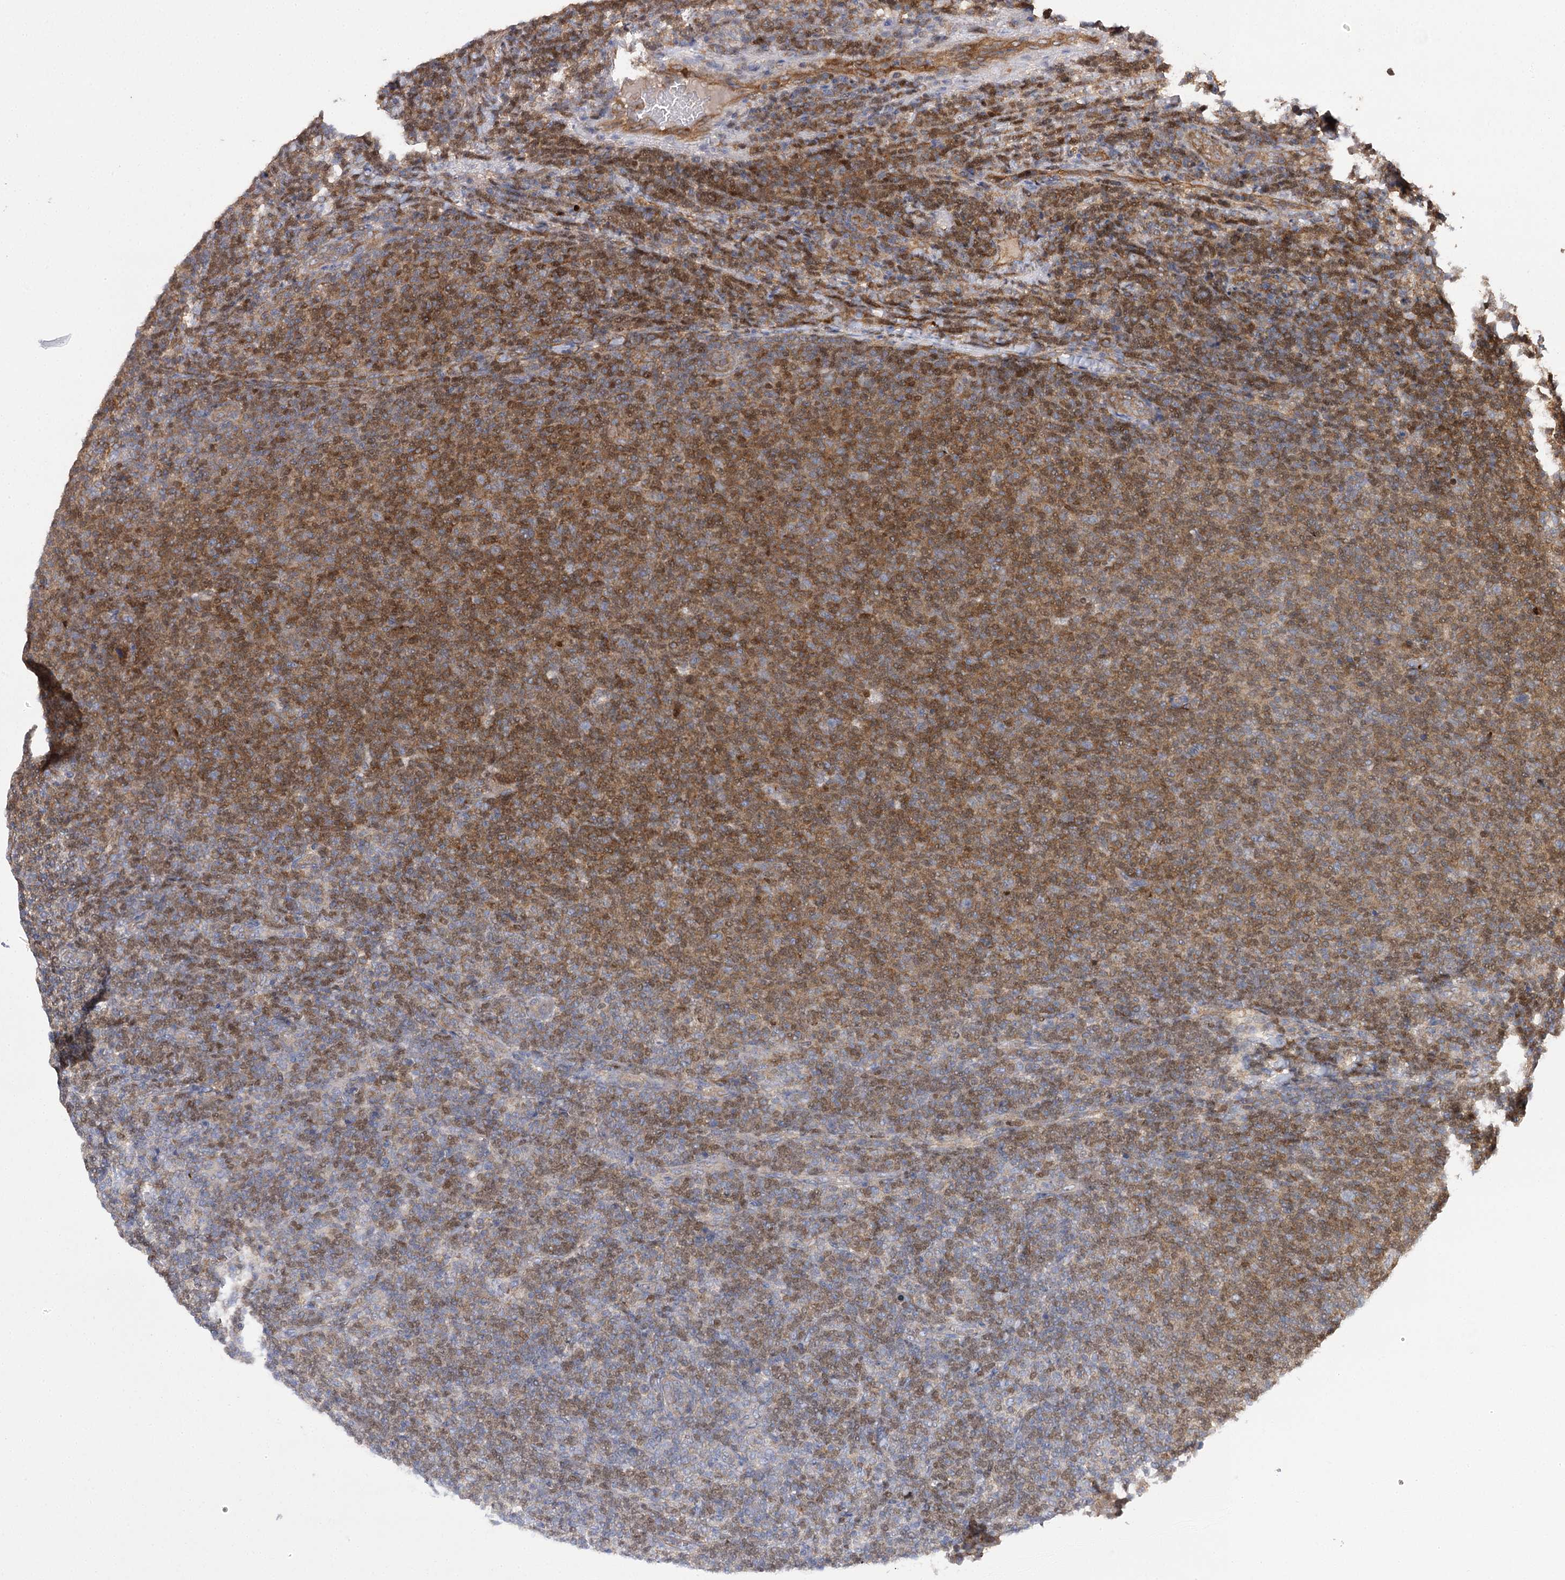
{"staining": {"intensity": "moderate", "quantity": ">75%", "location": "cytoplasmic/membranous"}, "tissue": "lymphoma", "cell_type": "Tumor cells", "image_type": "cancer", "snomed": [{"axis": "morphology", "description": "Malignant lymphoma, non-Hodgkin's type, Low grade"}, {"axis": "topography", "description": "Lymph node"}], "caption": "Lymphoma stained with DAB immunohistochemistry (IHC) exhibits medium levels of moderate cytoplasmic/membranous staining in approximately >75% of tumor cells.", "gene": "BCR", "patient": {"sex": "male", "age": 66}}